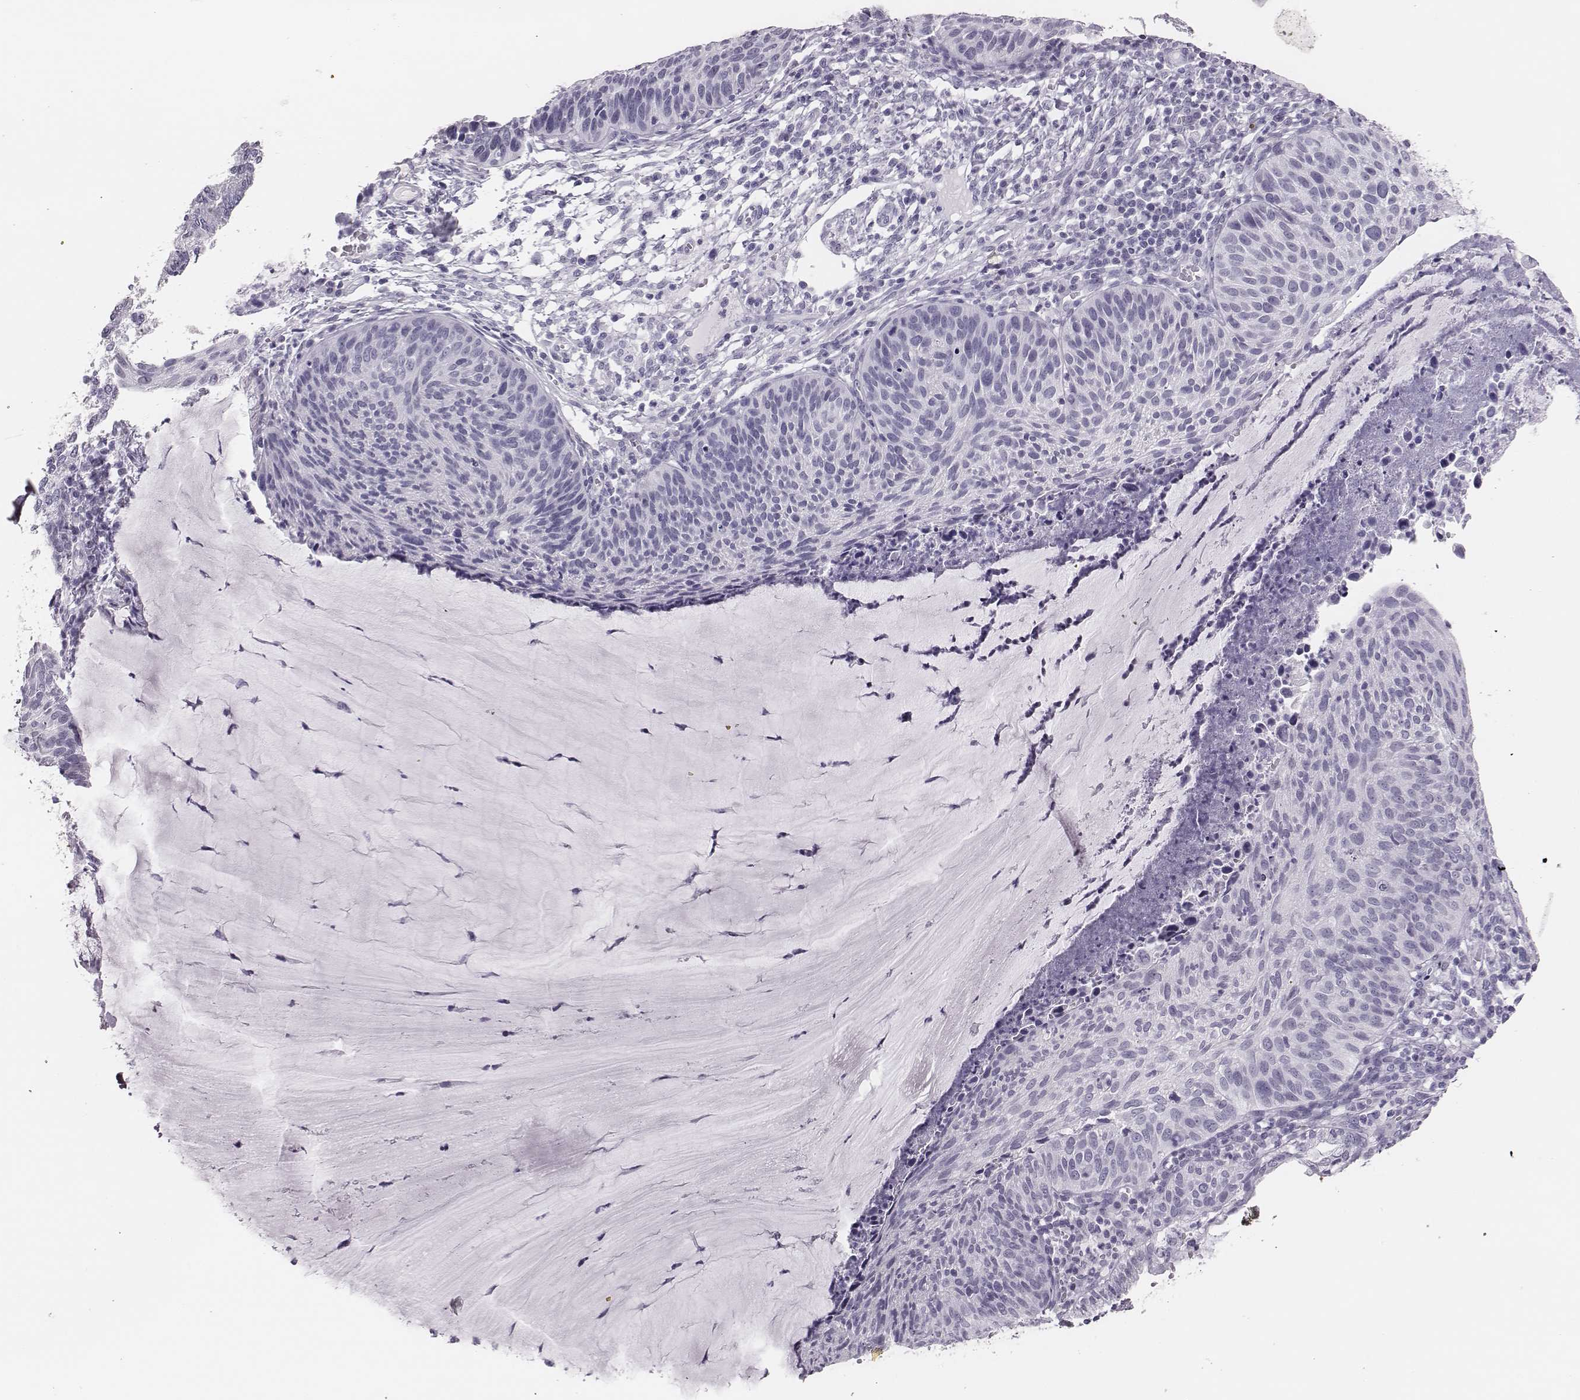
{"staining": {"intensity": "negative", "quantity": "none", "location": "none"}, "tissue": "cervical cancer", "cell_type": "Tumor cells", "image_type": "cancer", "snomed": [{"axis": "morphology", "description": "Squamous cell carcinoma, NOS"}, {"axis": "topography", "description": "Cervix"}], "caption": "Cervical cancer (squamous cell carcinoma) was stained to show a protein in brown. There is no significant staining in tumor cells.", "gene": "H1-6", "patient": {"sex": "female", "age": 36}}